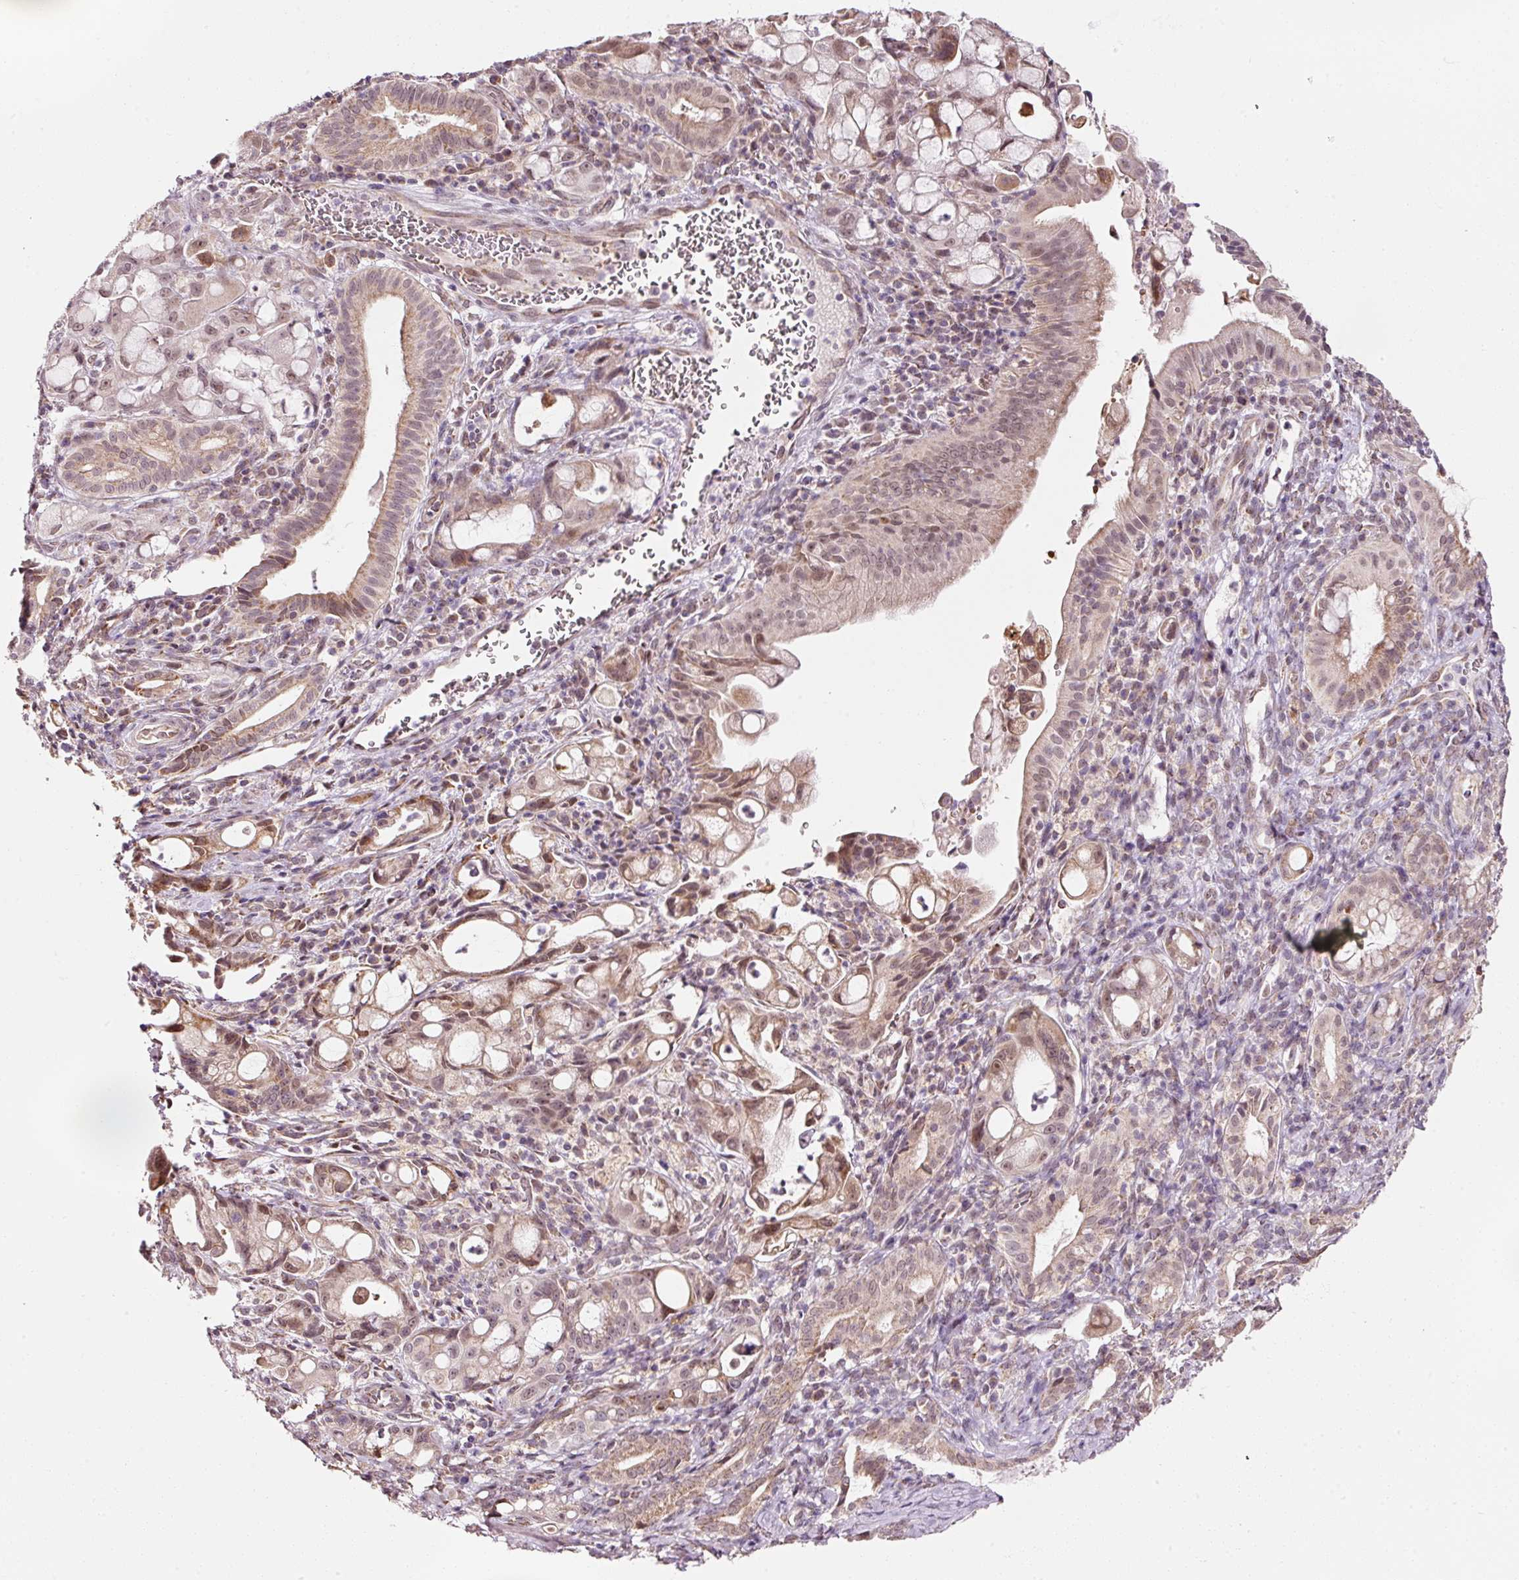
{"staining": {"intensity": "moderate", "quantity": "25%-75%", "location": "cytoplasmic/membranous,nuclear"}, "tissue": "pancreatic cancer", "cell_type": "Tumor cells", "image_type": "cancer", "snomed": [{"axis": "morphology", "description": "Adenocarcinoma, NOS"}, {"axis": "topography", "description": "Pancreas"}], "caption": "There is medium levels of moderate cytoplasmic/membranous and nuclear staining in tumor cells of adenocarcinoma (pancreatic), as demonstrated by immunohistochemical staining (brown color).", "gene": "ZNF460", "patient": {"sex": "male", "age": 68}}